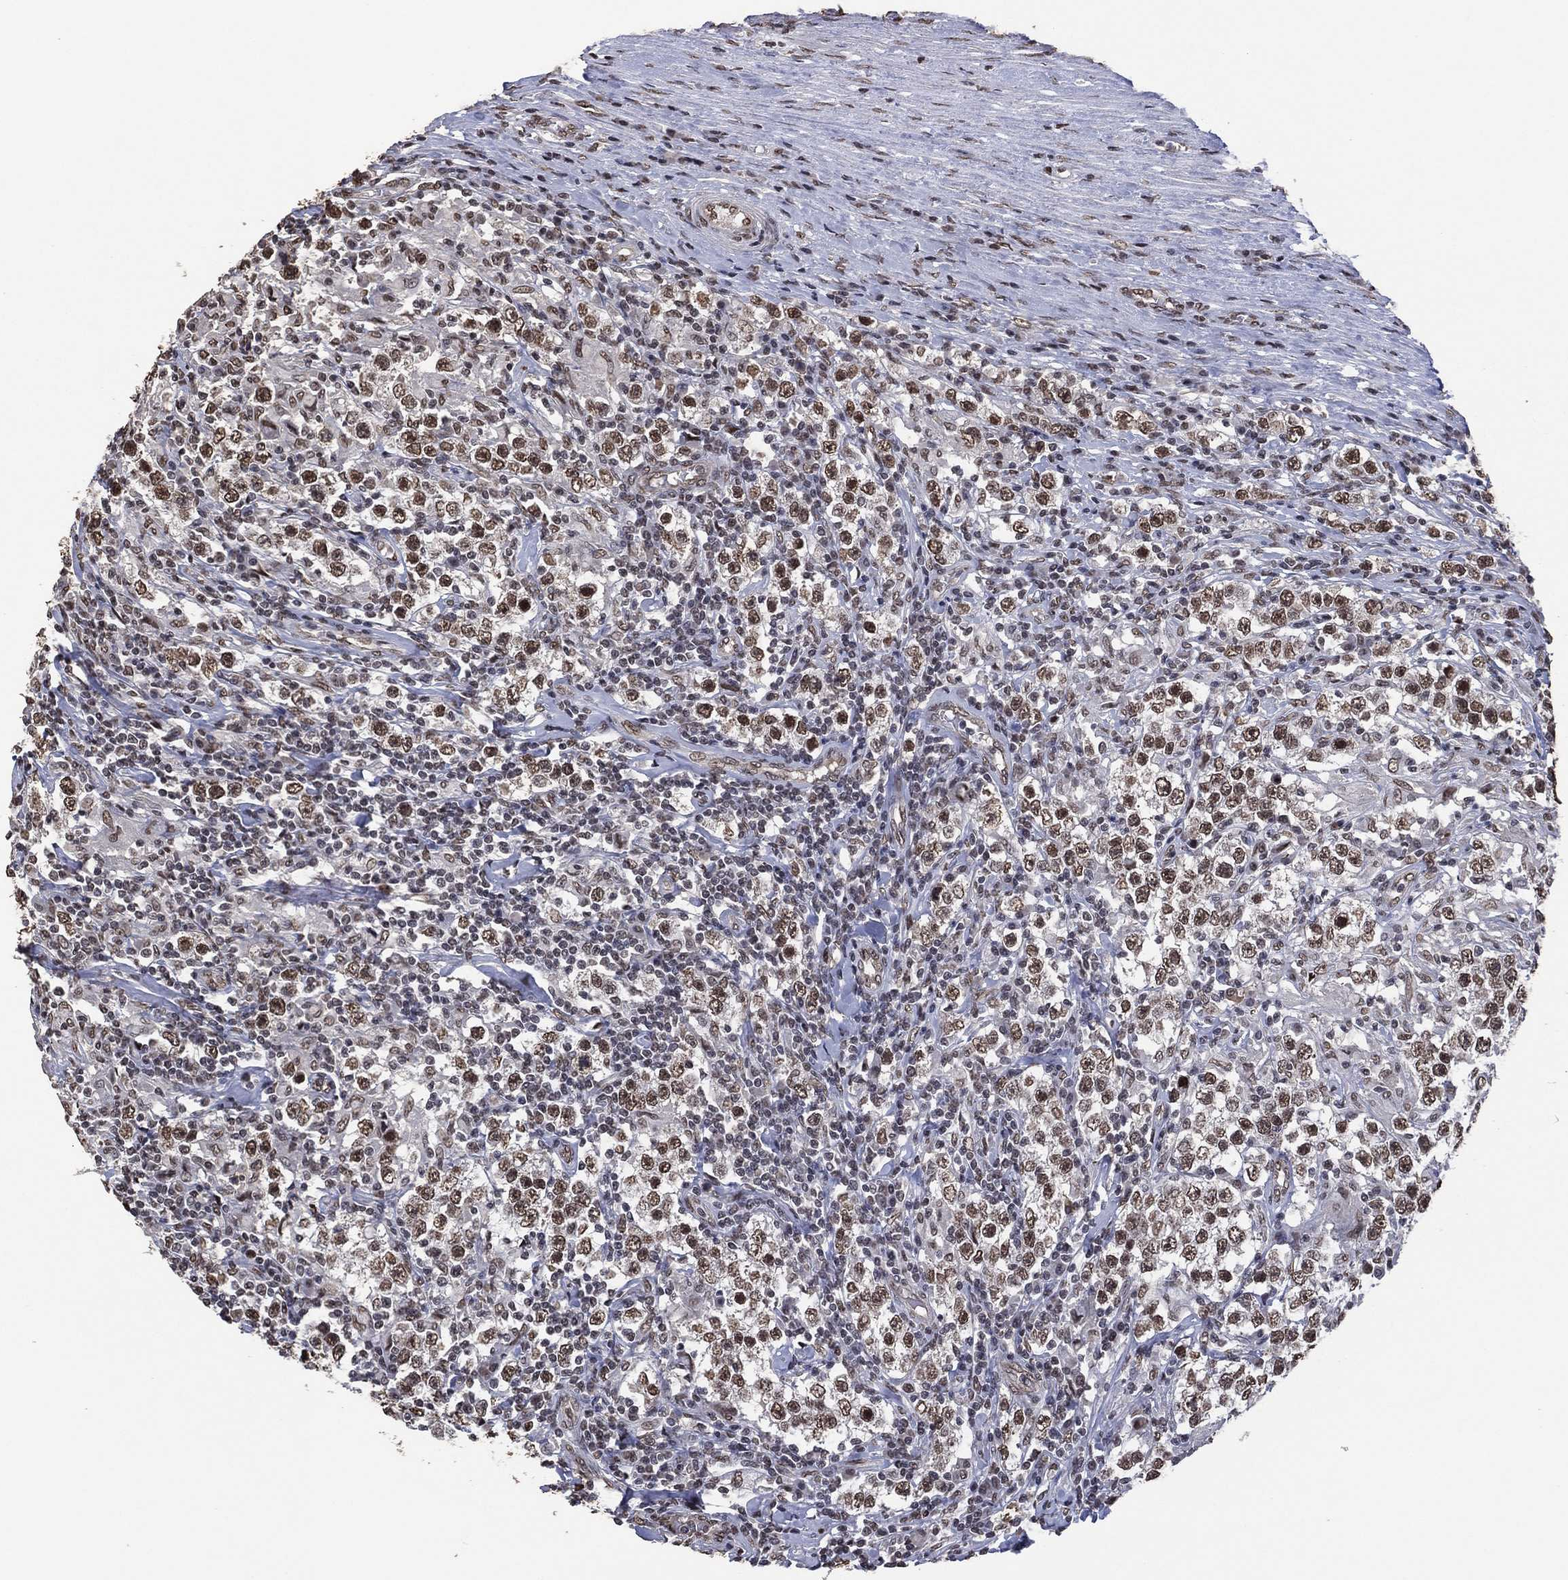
{"staining": {"intensity": "moderate", "quantity": "25%-75%", "location": "nuclear"}, "tissue": "testis cancer", "cell_type": "Tumor cells", "image_type": "cancer", "snomed": [{"axis": "morphology", "description": "Seminoma, NOS"}, {"axis": "morphology", "description": "Carcinoma, Embryonal, NOS"}, {"axis": "topography", "description": "Testis"}], "caption": "Testis cancer stained with a brown dye shows moderate nuclear positive staining in approximately 25%-75% of tumor cells.", "gene": "EHMT1", "patient": {"sex": "male", "age": 41}}